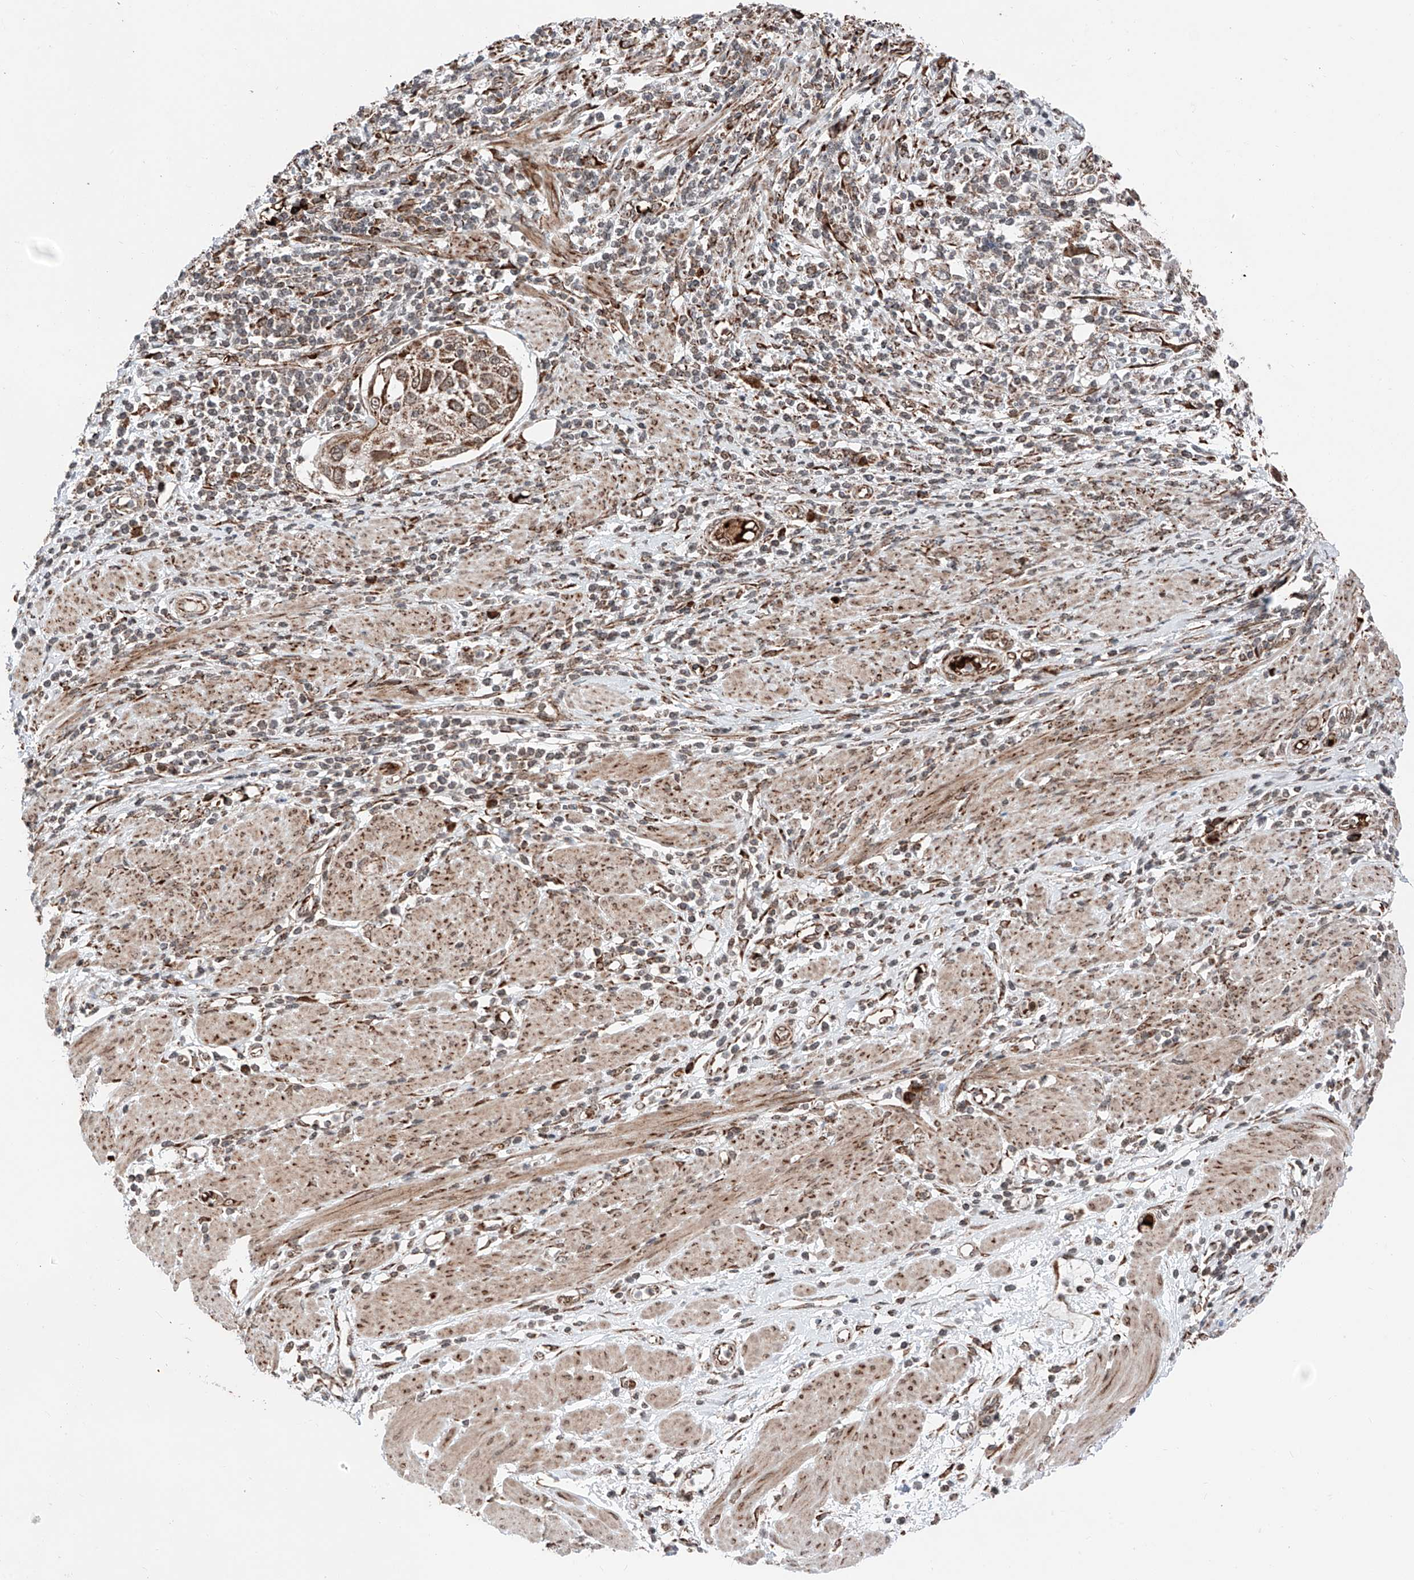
{"staining": {"intensity": "moderate", "quantity": ">75%", "location": "cytoplasmic/membranous"}, "tissue": "cervical cancer", "cell_type": "Tumor cells", "image_type": "cancer", "snomed": [{"axis": "morphology", "description": "Squamous cell carcinoma, NOS"}, {"axis": "topography", "description": "Cervix"}], "caption": "Protein expression analysis of cervical cancer (squamous cell carcinoma) reveals moderate cytoplasmic/membranous expression in about >75% of tumor cells.", "gene": "ZSCAN29", "patient": {"sex": "female", "age": 70}}